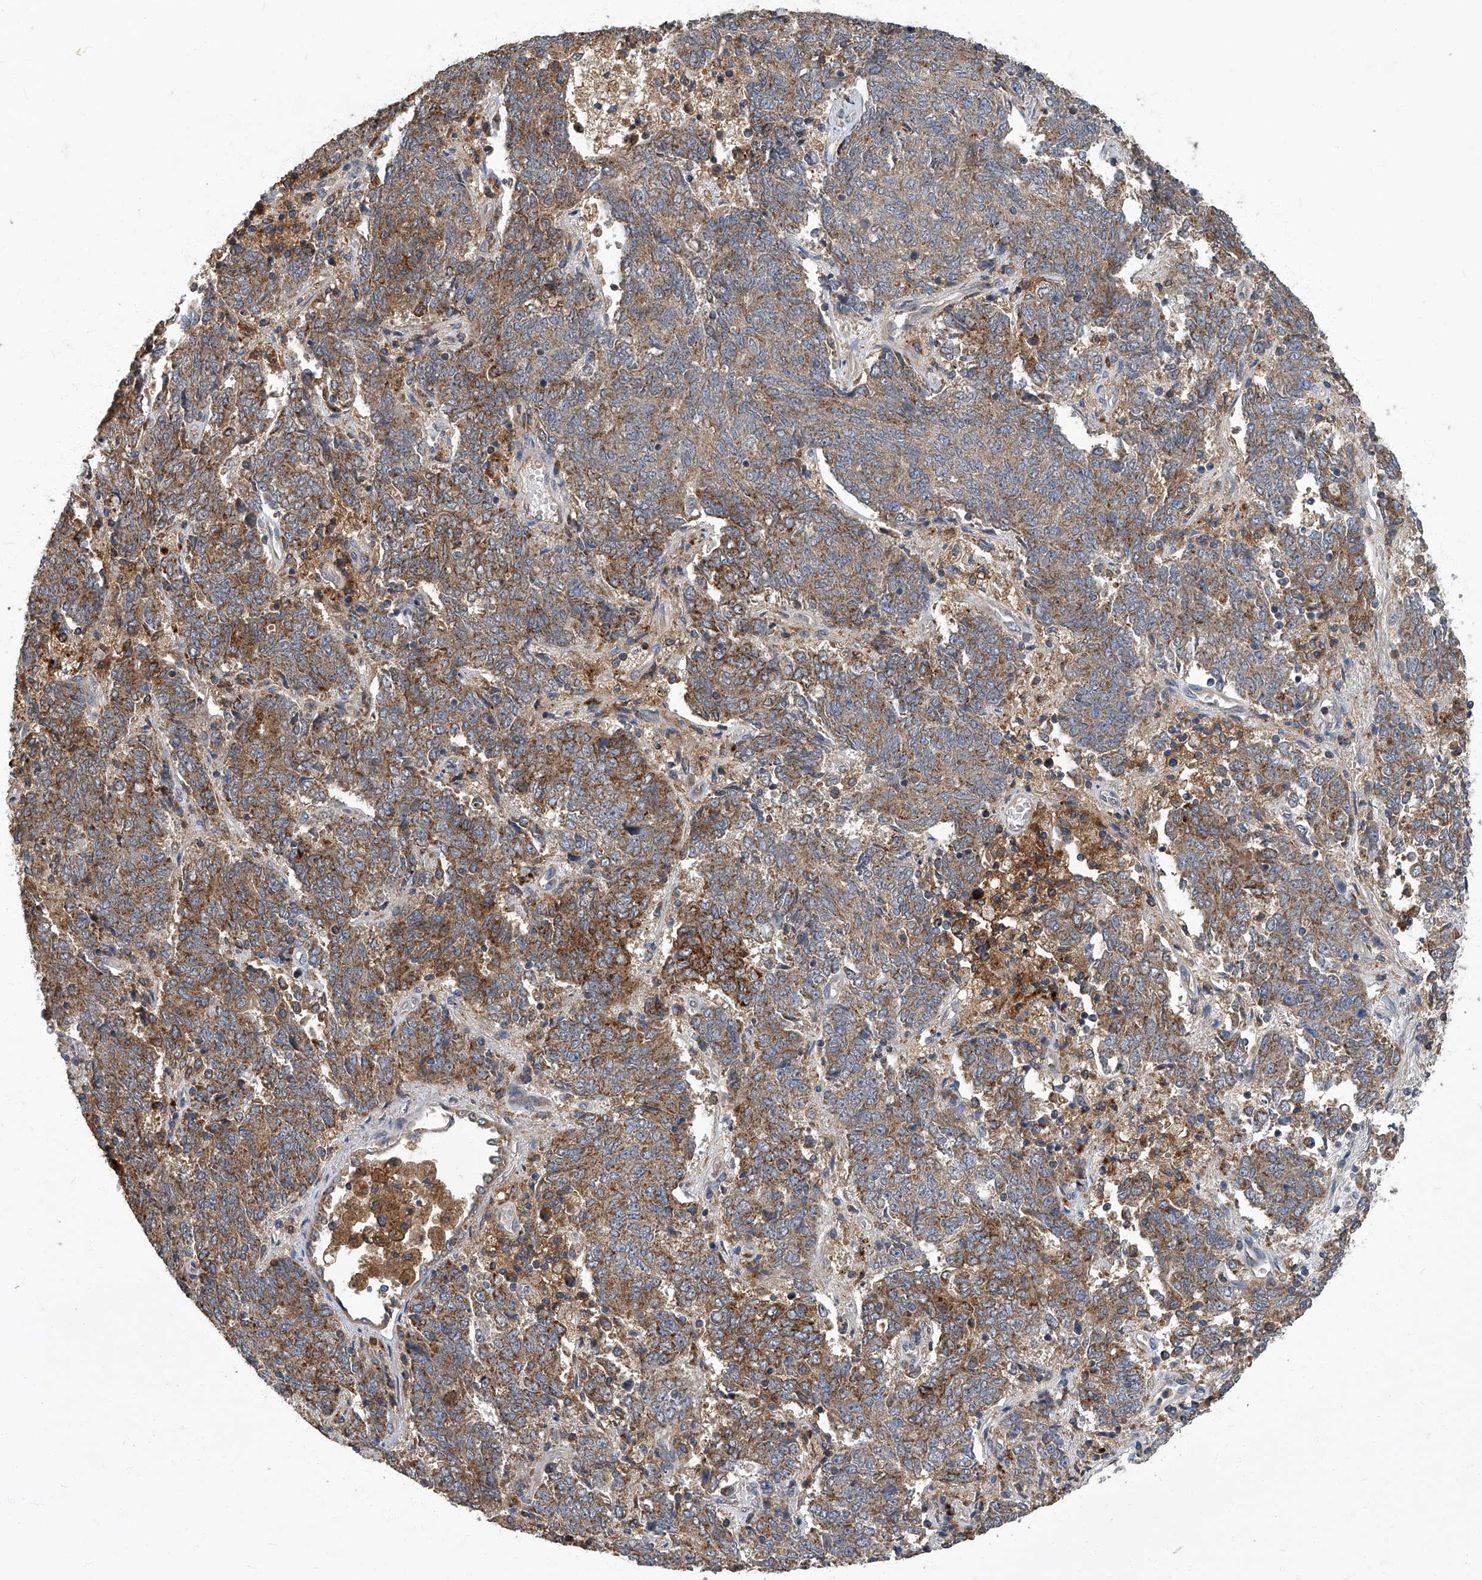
{"staining": {"intensity": "moderate", "quantity": ">75%", "location": "cytoplasmic/membranous"}, "tissue": "endometrial cancer", "cell_type": "Tumor cells", "image_type": "cancer", "snomed": [{"axis": "morphology", "description": "Adenocarcinoma, NOS"}, {"axis": "topography", "description": "Endometrium"}], "caption": "A micrograph showing moderate cytoplasmic/membranous positivity in approximately >75% of tumor cells in endometrial cancer (adenocarcinoma), as visualized by brown immunohistochemical staining.", "gene": "TNFRSF13B", "patient": {"sex": "female", "age": 80}}